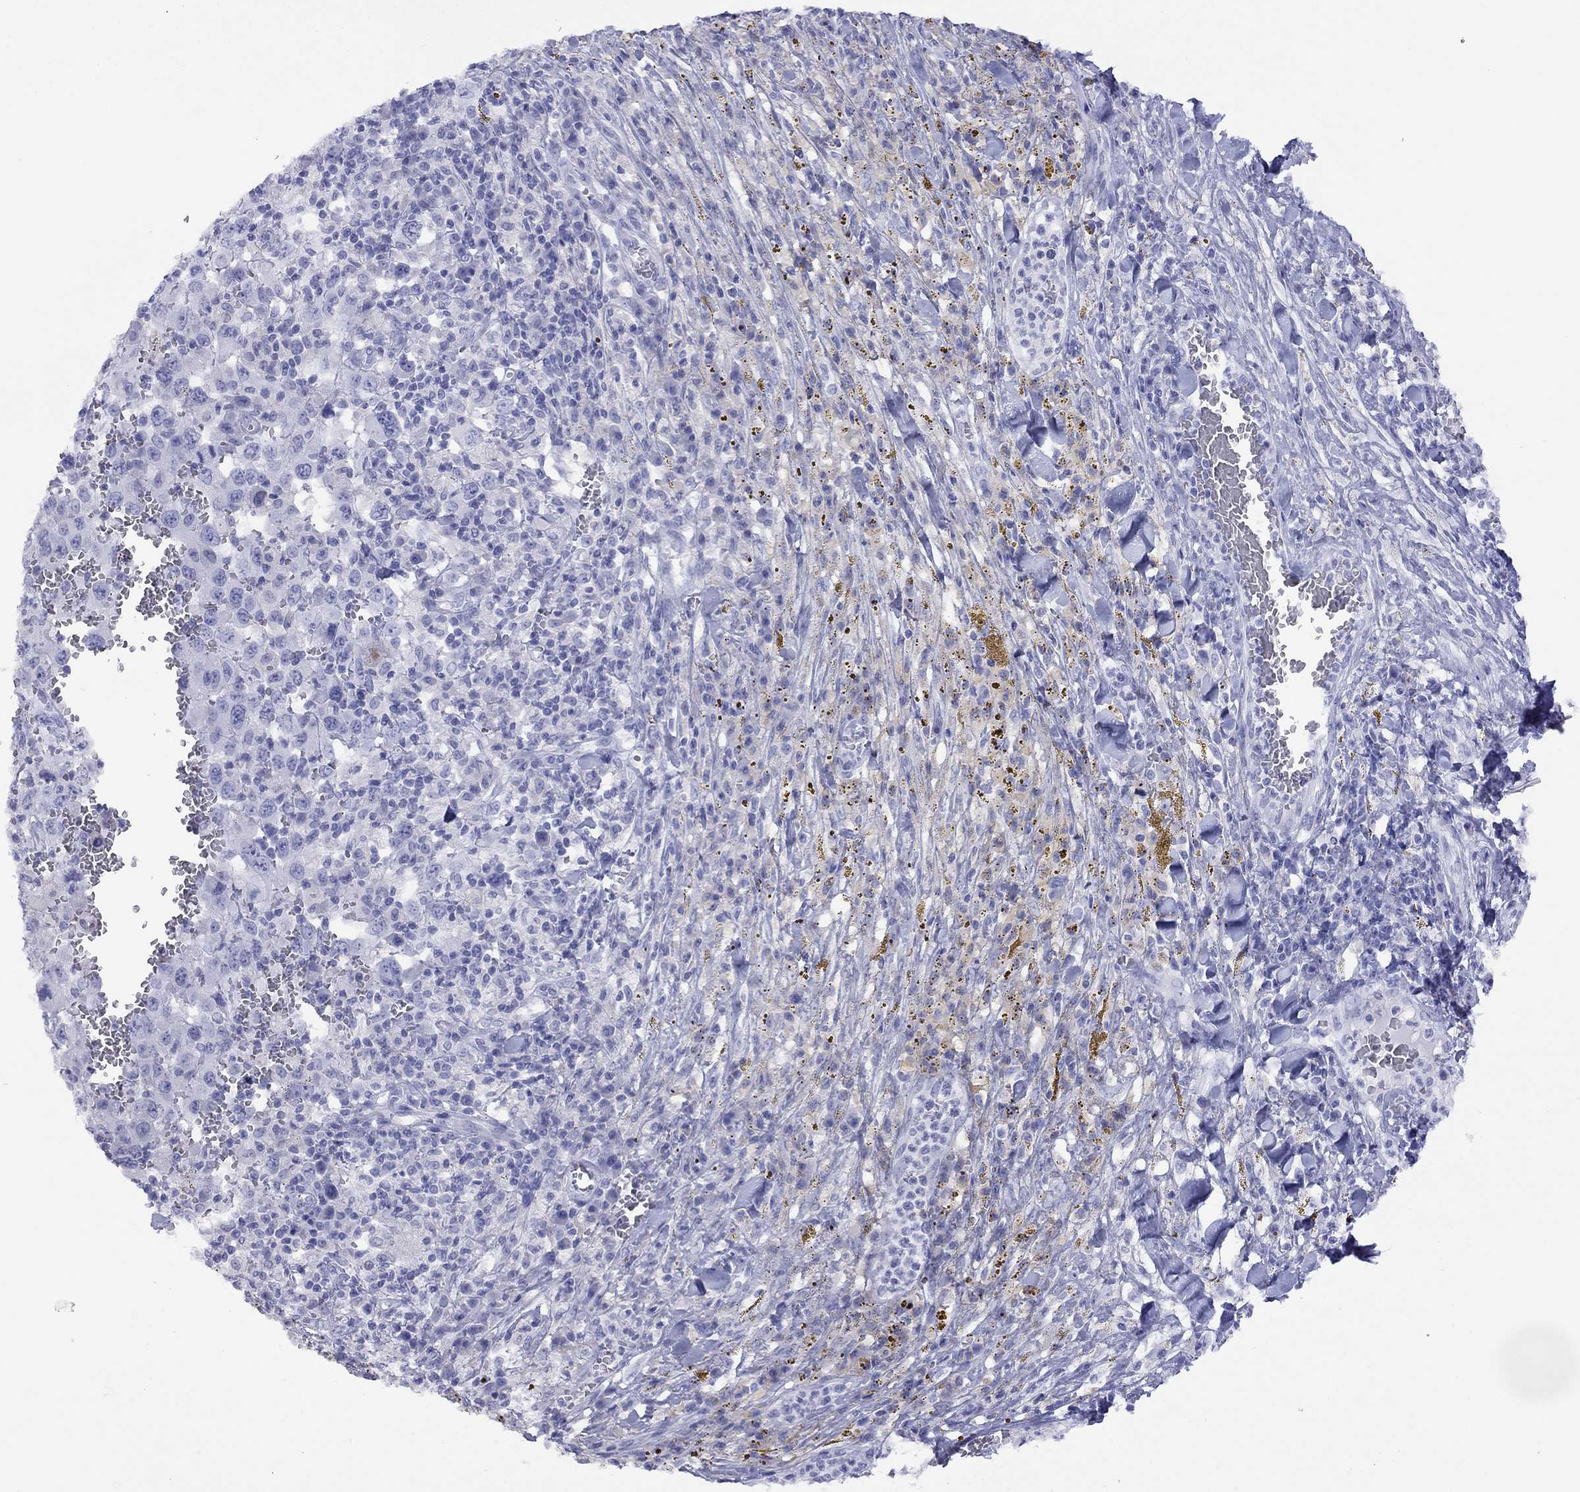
{"staining": {"intensity": "negative", "quantity": "none", "location": "none"}, "tissue": "melanoma", "cell_type": "Tumor cells", "image_type": "cancer", "snomed": [{"axis": "morphology", "description": "Malignant melanoma, NOS"}, {"axis": "topography", "description": "Skin"}], "caption": "Tumor cells are negative for brown protein staining in malignant melanoma.", "gene": "SLC30A8", "patient": {"sex": "female", "age": 91}}